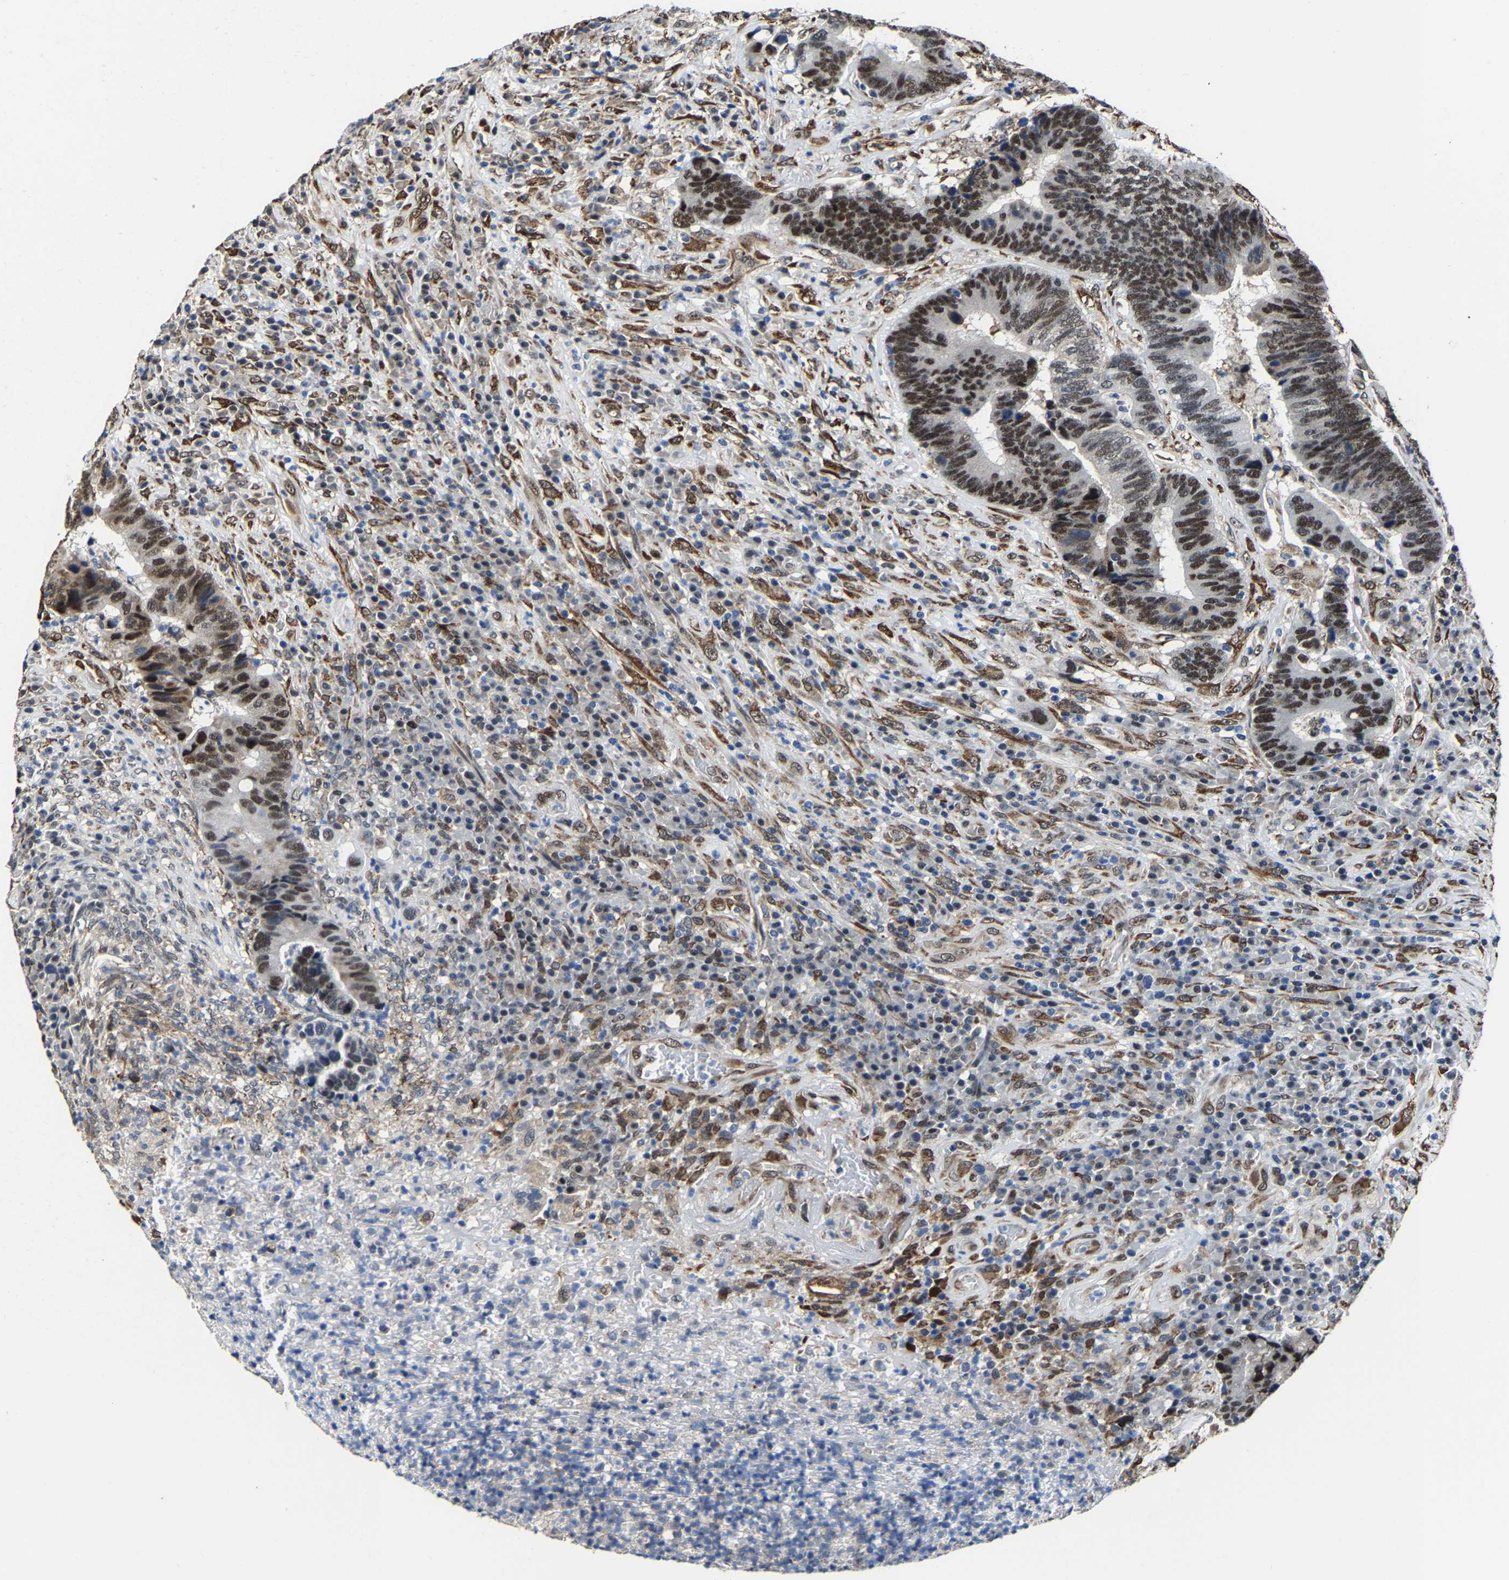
{"staining": {"intensity": "strong", "quantity": "25%-75%", "location": "nuclear"}, "tissue": "colorectal cancer", "cell_type": "Tumor cells", "image_type": "cancer", "snomed": [{"axis": "morphology", "description": "Adenocarcinoma, NOS"}, {"axis": "topography", "description": "Rectum"}], "caption": "Protein expression analysis of human adenocarcinoma (colorectal) reveals strong nuclear expression in approximately 25%-75% of tumor cells.", "gene": "METTL1", "patient": {"sex": "female", "age": 89}}